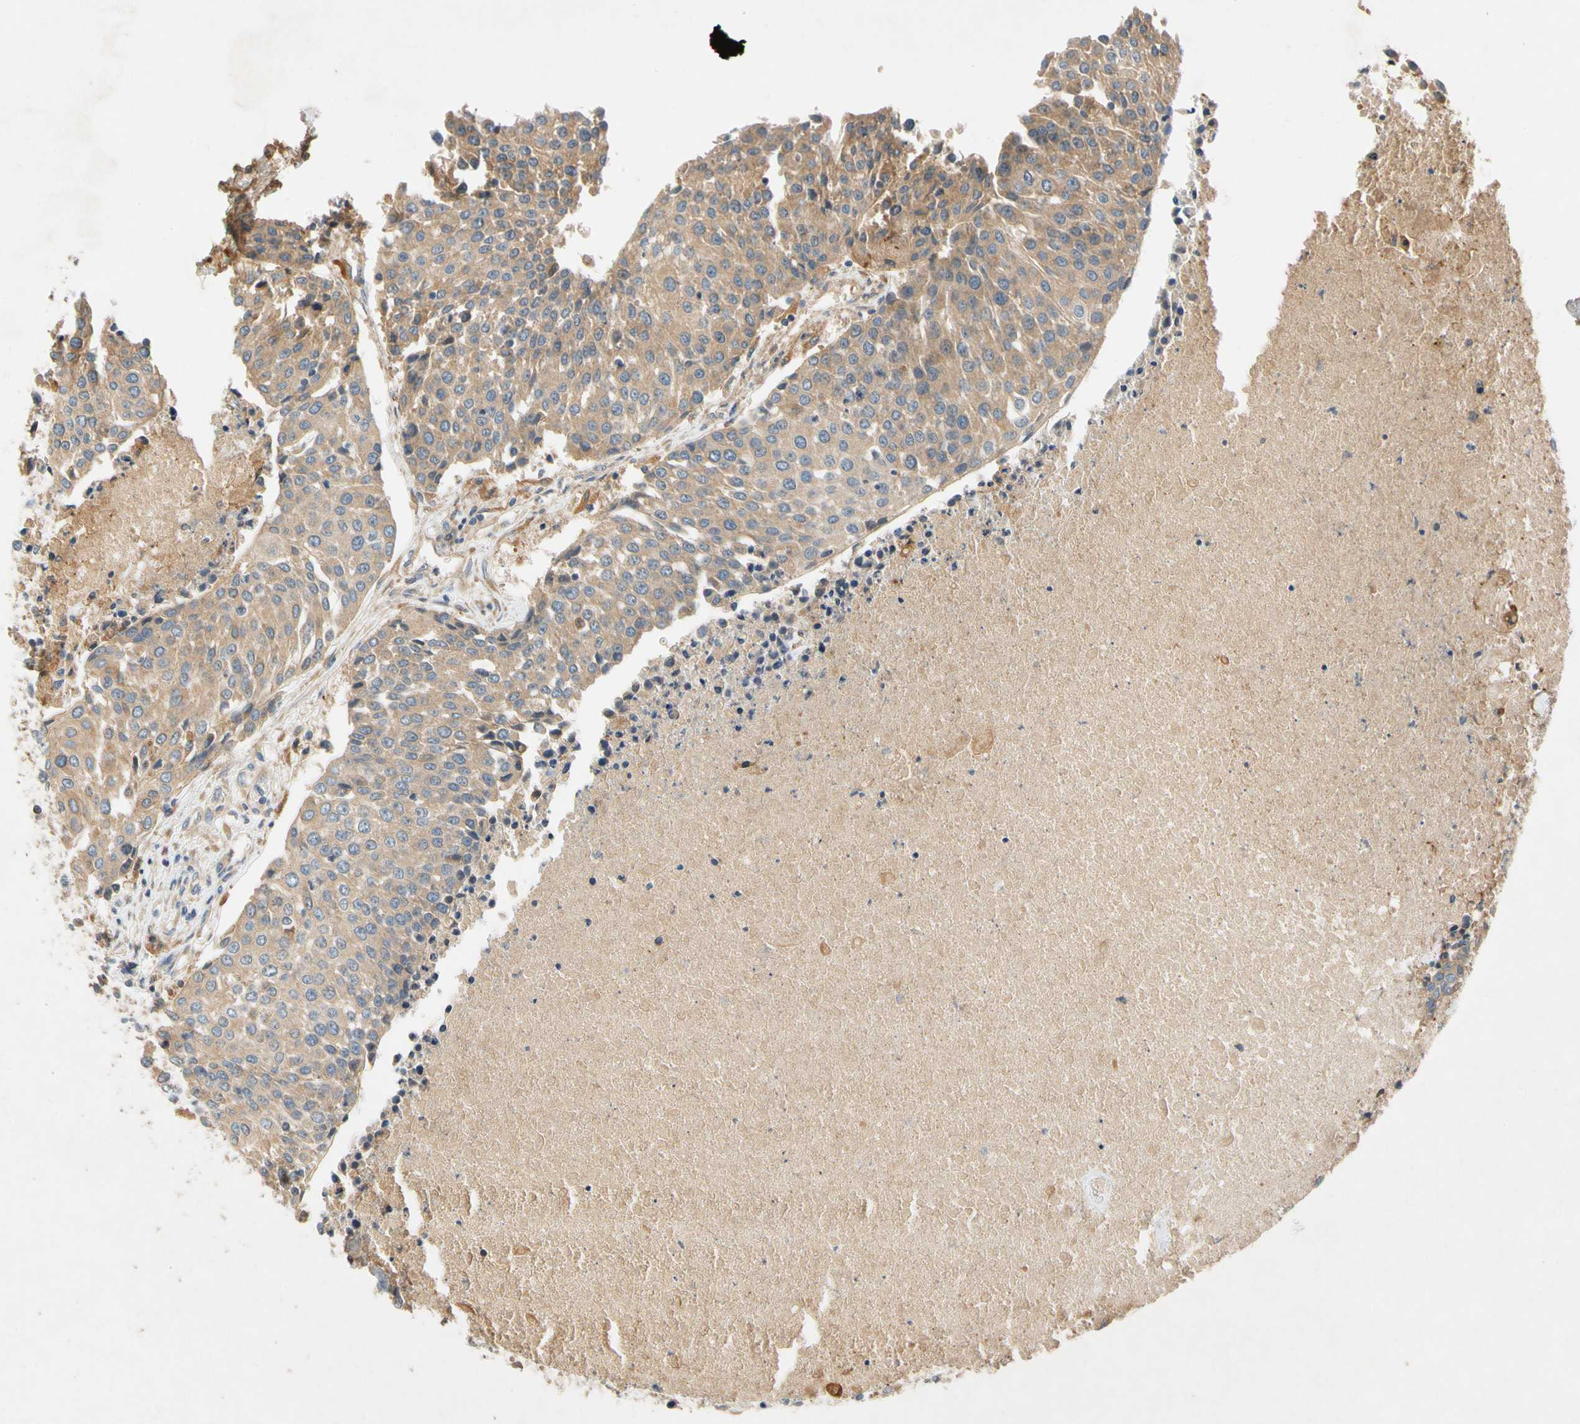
{"staining": {"intensity": "weak", "quantity": ">75%", "location": "cytoplasmic/membranous"}, "tissue": "urothelial cancer", "cell_type": "Tumor cells", "image_type": "cancer", "snomed": [{"axis": "morphology", "description": "Urothelial carcinoma, High grade"}, {"axis": "topography", "description": "Urinary bladder"}], "caption": "Immunohistochemistry (IHC) micrograph of human urothelial cancer stained for a protein (brown), which reveals low levels of weak cytoplasmic/membranous positivity in about >75% of tumor cells.", "gene": "USP46", "patient": {"sex": "female", "age": 85}}